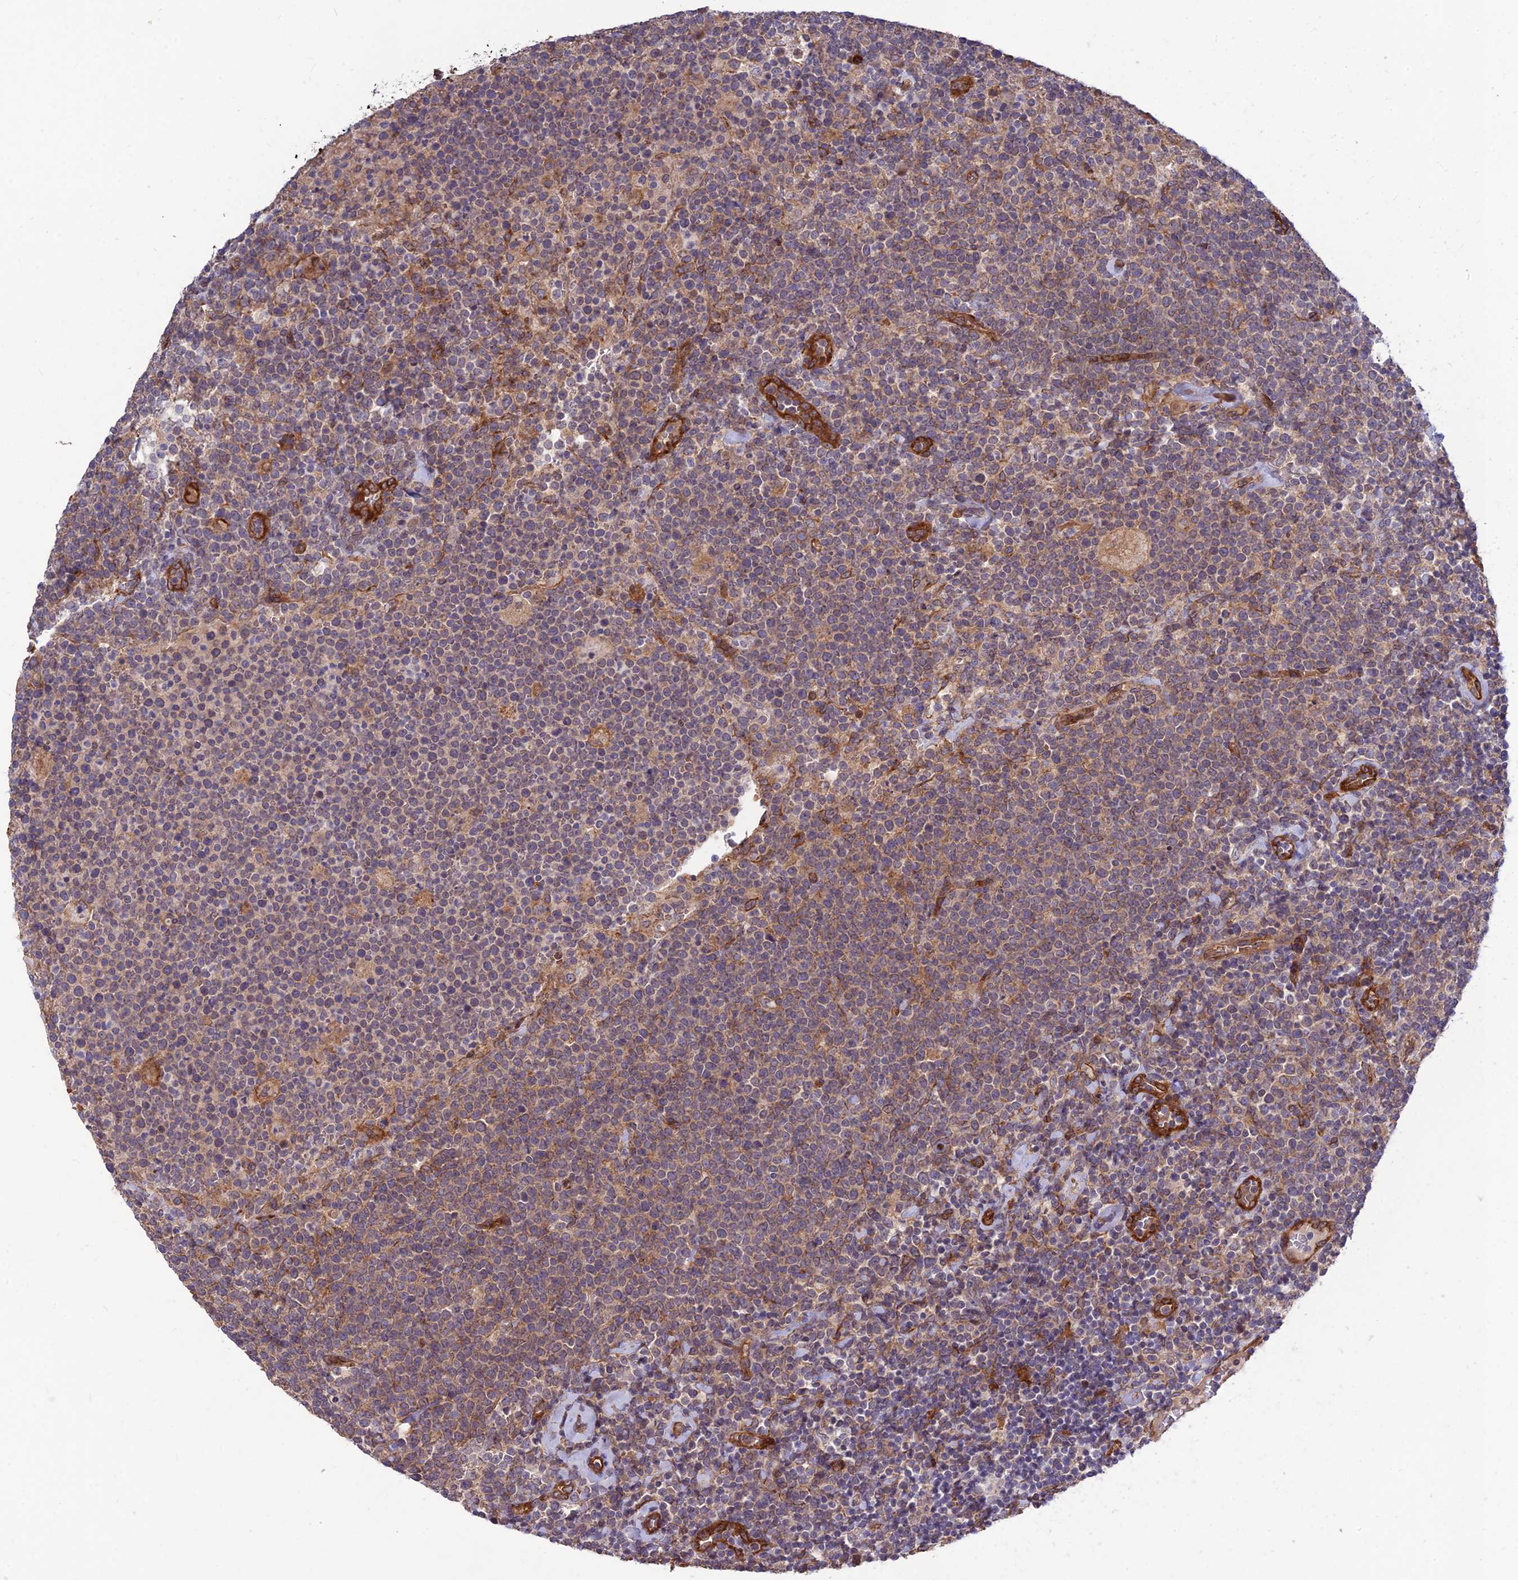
{"staining": {"intensity": "moderate", "quantity": "<25%", "location": "cytoplasmic/membranous"}, "tissue": "lymphoma", "cell_type": "Tumor cells", "image_type": "cancer", "snomed": [{"axis": "morphology", "description": "Malignant lymphoma, non-Hodgkin's type, High grade"}, {"axis": "topography", "description": "Lymph node"}], "caption": "Tumor cells show low levels of moderate cytoplasmic/membranous staining in about <25% of cells in lymphoma. The staining was performed using DAB (3,3'-diaminobenzidine) to visualize the protein expression in brown, while the nuclei were stained in blue with hematoxylin (Magnification: 20x).", "gene": "CRTAP", "patient": {"sex": "male", "age": 61}}